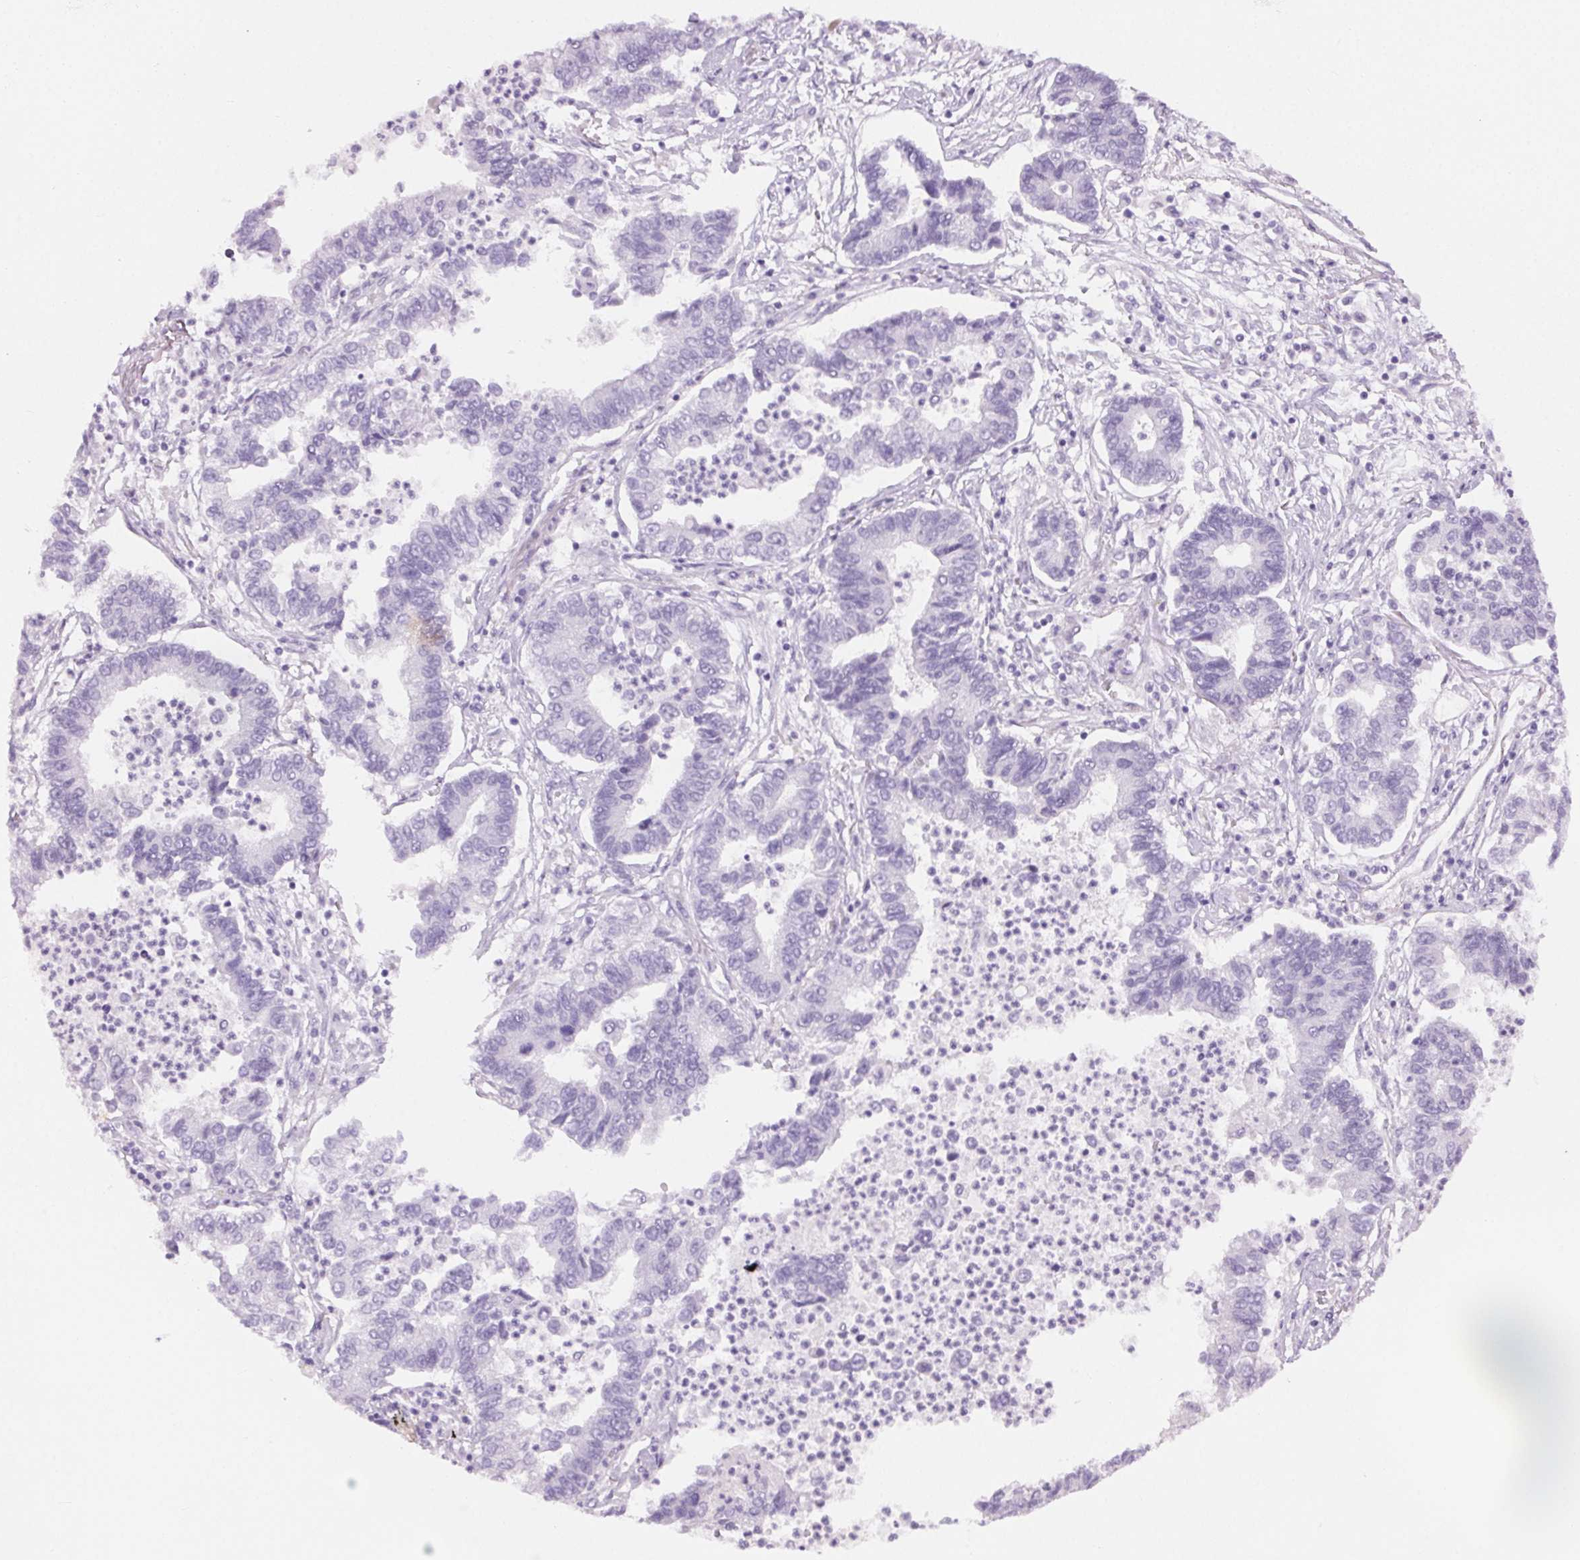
{"staining": {"intensity": "negative", "quantity": "none", "location": "none"}, "tissue": "lung cancer", "cell_type": "Tumor cells", "image_type": "cancer", "snomed": [{"axis": "morphology", "description": "Adenocarcinoma, NOS"}, {"axis": "topography", "description": "Lung"}], "caption": "Immunohistochemical staining of human lung adenocarcinoma exhibits no significant expression in tumor cells. (DAB IHC visualized using brightfield microscopy, high magnification).", "gene": "BEND2", "patient": {"sex": "female", "age": 57}}